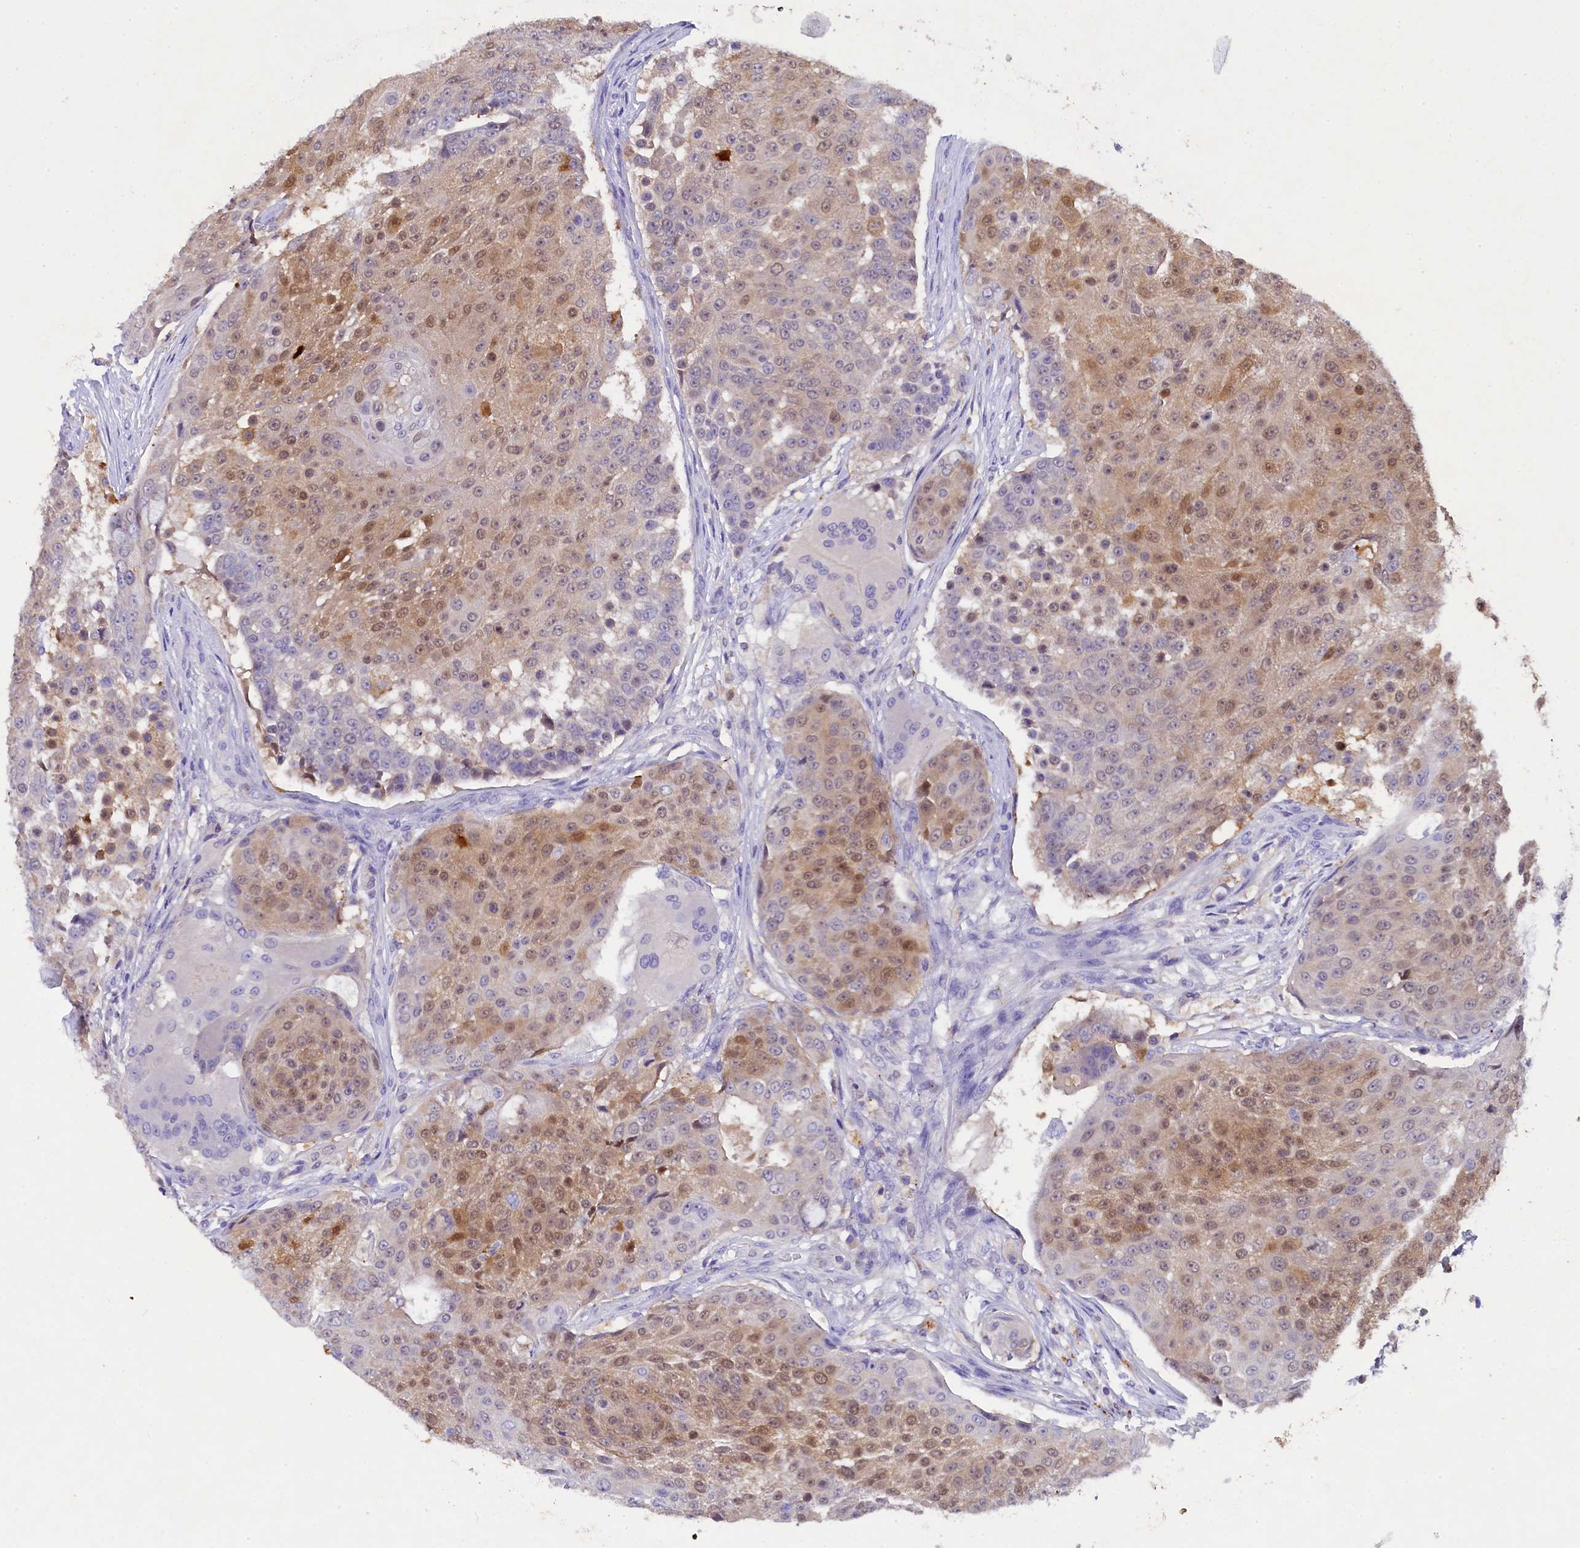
{"staining": {"intensity": "moderate", "quantity": "25%-75%", "location": "cytoplasmic/membranous,nuclear"}, "tissue": "urothelial cancer", "cell_type": "Tumor cells", "image_type": "cancer", "snomed": [{"axis": "morphology", "description": "Urothelial carcinoma, High grade"}, {"axis": "topography", "description": "Urinary bladder"}], "caption": "The immunohistochemical stain labels moderate cytoplasmic/membranous and nuclear expression in tumor cells of urothelial cancer tissue.", "gene": "TGDS", "patient": {"sex": "female", "age": 63}}